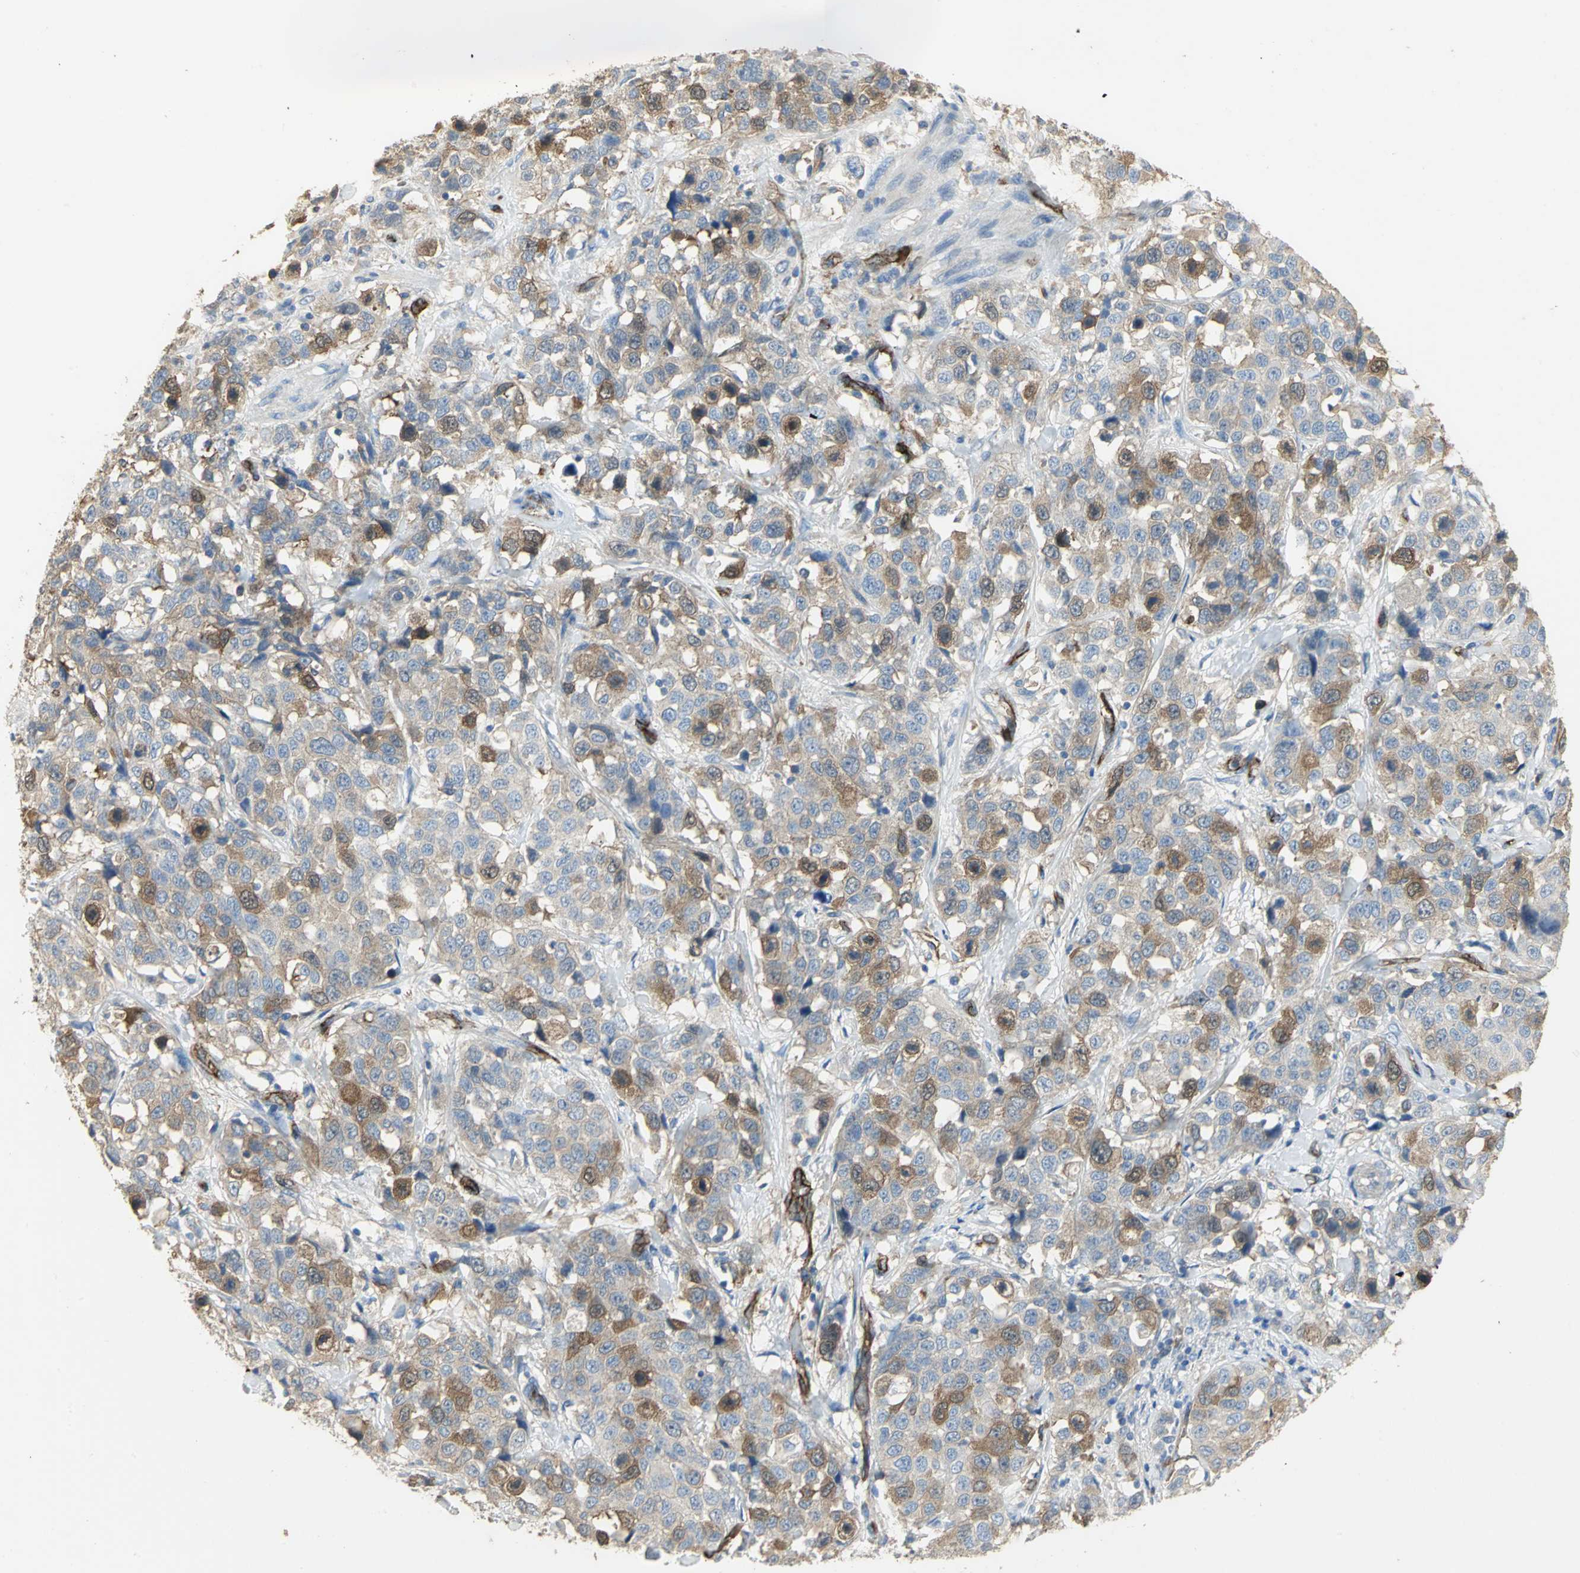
{"staining": {"intensity": "strong", "quantity": "25%-75%", "location": "cytoplasmic/membranous"}, "tissue": "stomach cancer", "cell_type": "Tumor cells", "image_type": "cancer", "snomed": [{"axis": "morphology", "description": "Normal tissue, NOS"}, {"axis": "morphology", "description": "Adenocarcinoma, NOS"}, {"axis": "topography", "description": "Stomach"}], "caption": "An image showing strong cytoplasmic/membranous expression in approximately 25%-75% of tumor cells in adenocarcinoma (stomach), as visualized by brown immunohistochemical staining.", "gene": "DLGAP5", "patient": {"sex": "male", "age": 48}}